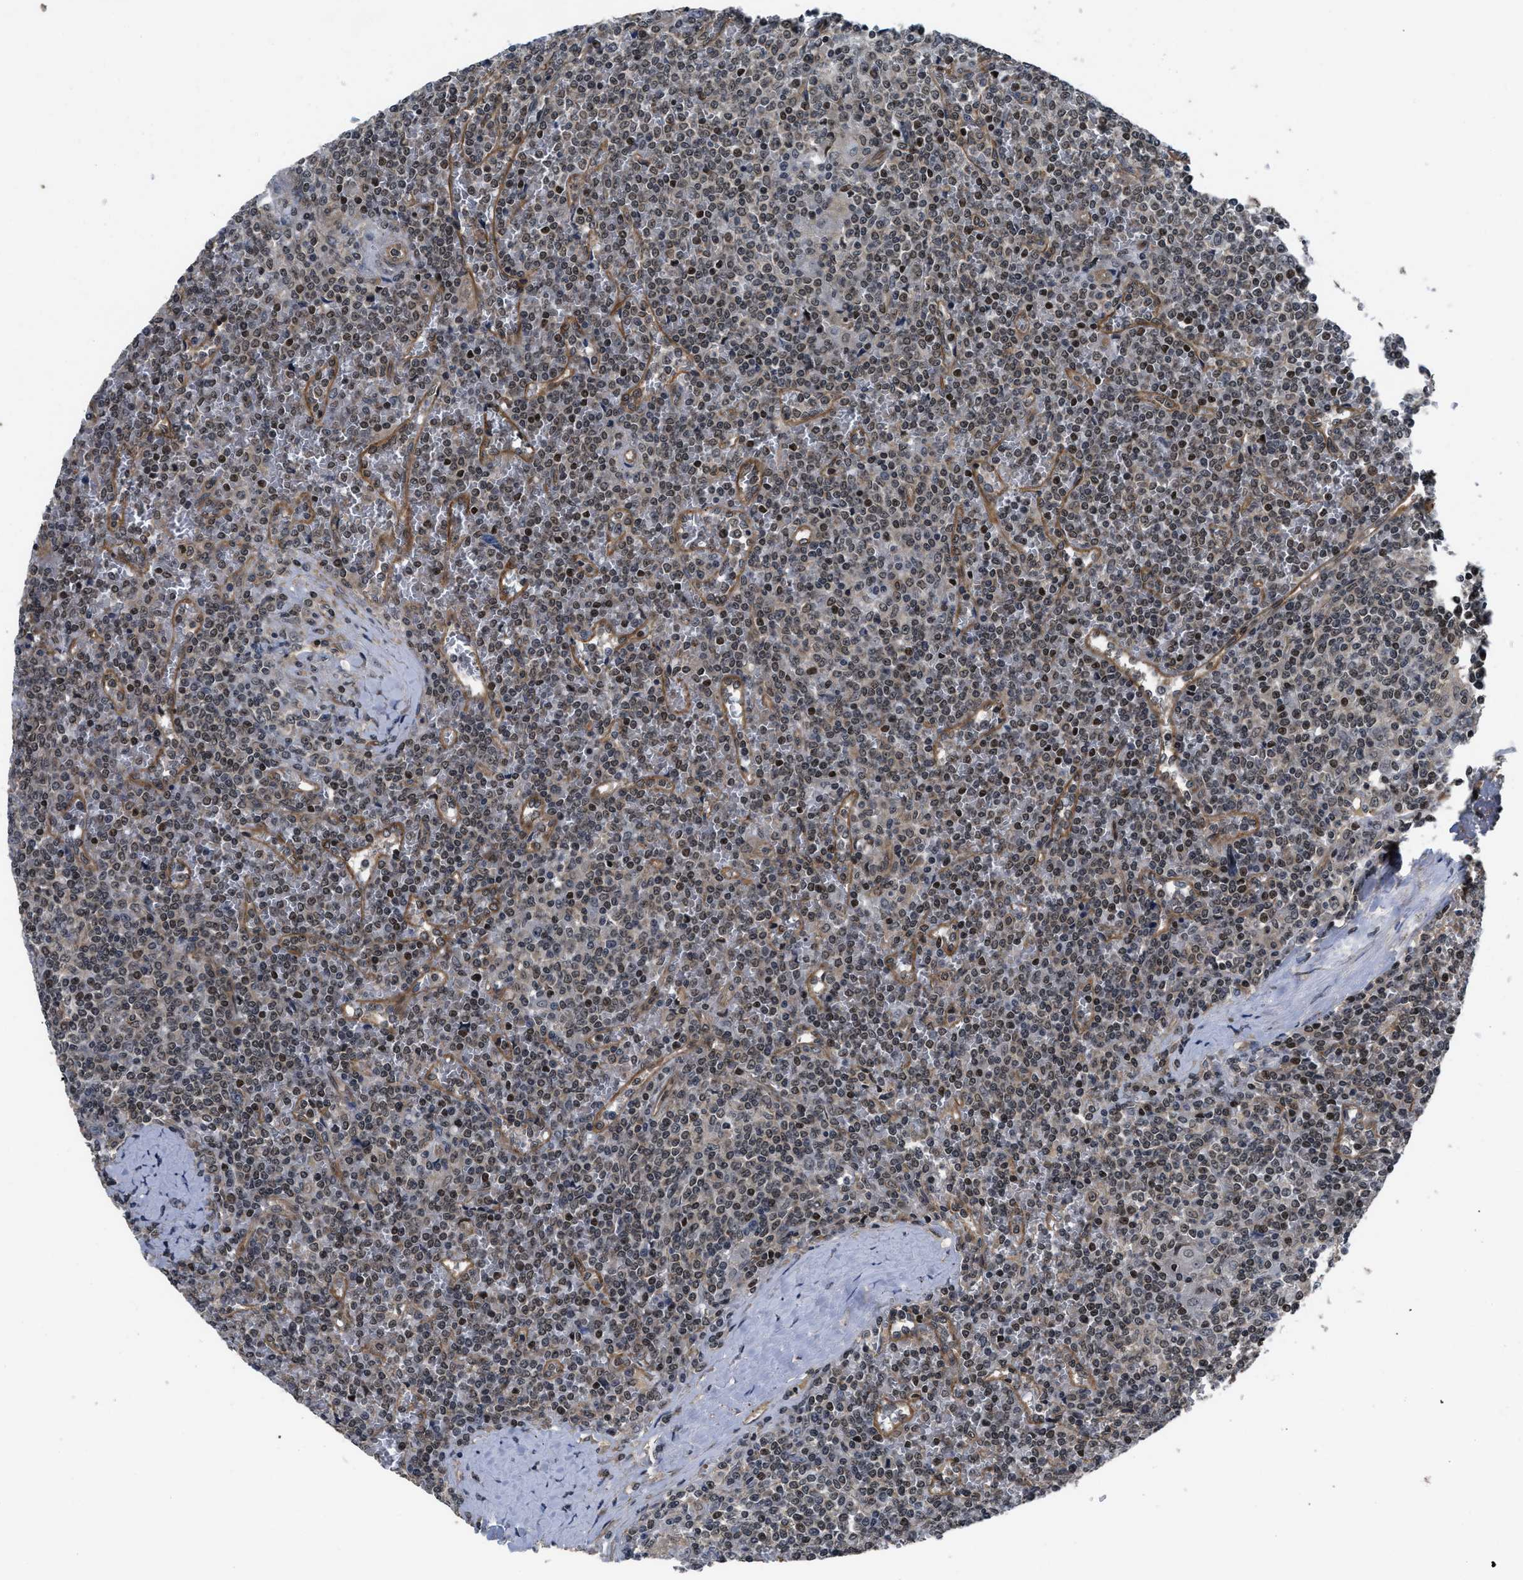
{"staining": {"intensity": "weak", "quantity": "25%-75%", "location": "cytoplasmic/membranous,nuclear"}, "tissue": "lymphoma", "cell_type": "Tumor cells", "image_type": "cancer", "snomed": [{"axis": "morphology", "description": "Malignant lymphoma, non-Hodgkin's type, Low grade"}, {"axis": "topography", "description": "Spleen"}], "caption": "IHC photomicrograph of human malignant lymphoma, non-Hodgkin's type (low-grade) stained for a protein (brown), which exhibits low levels of weak cytoplasmic/membranous and nuclear expression in approximately 25%-75% of tumor cells.", "gene": "DNAJC14", "patient": {"sex": "female", "age": 19}}